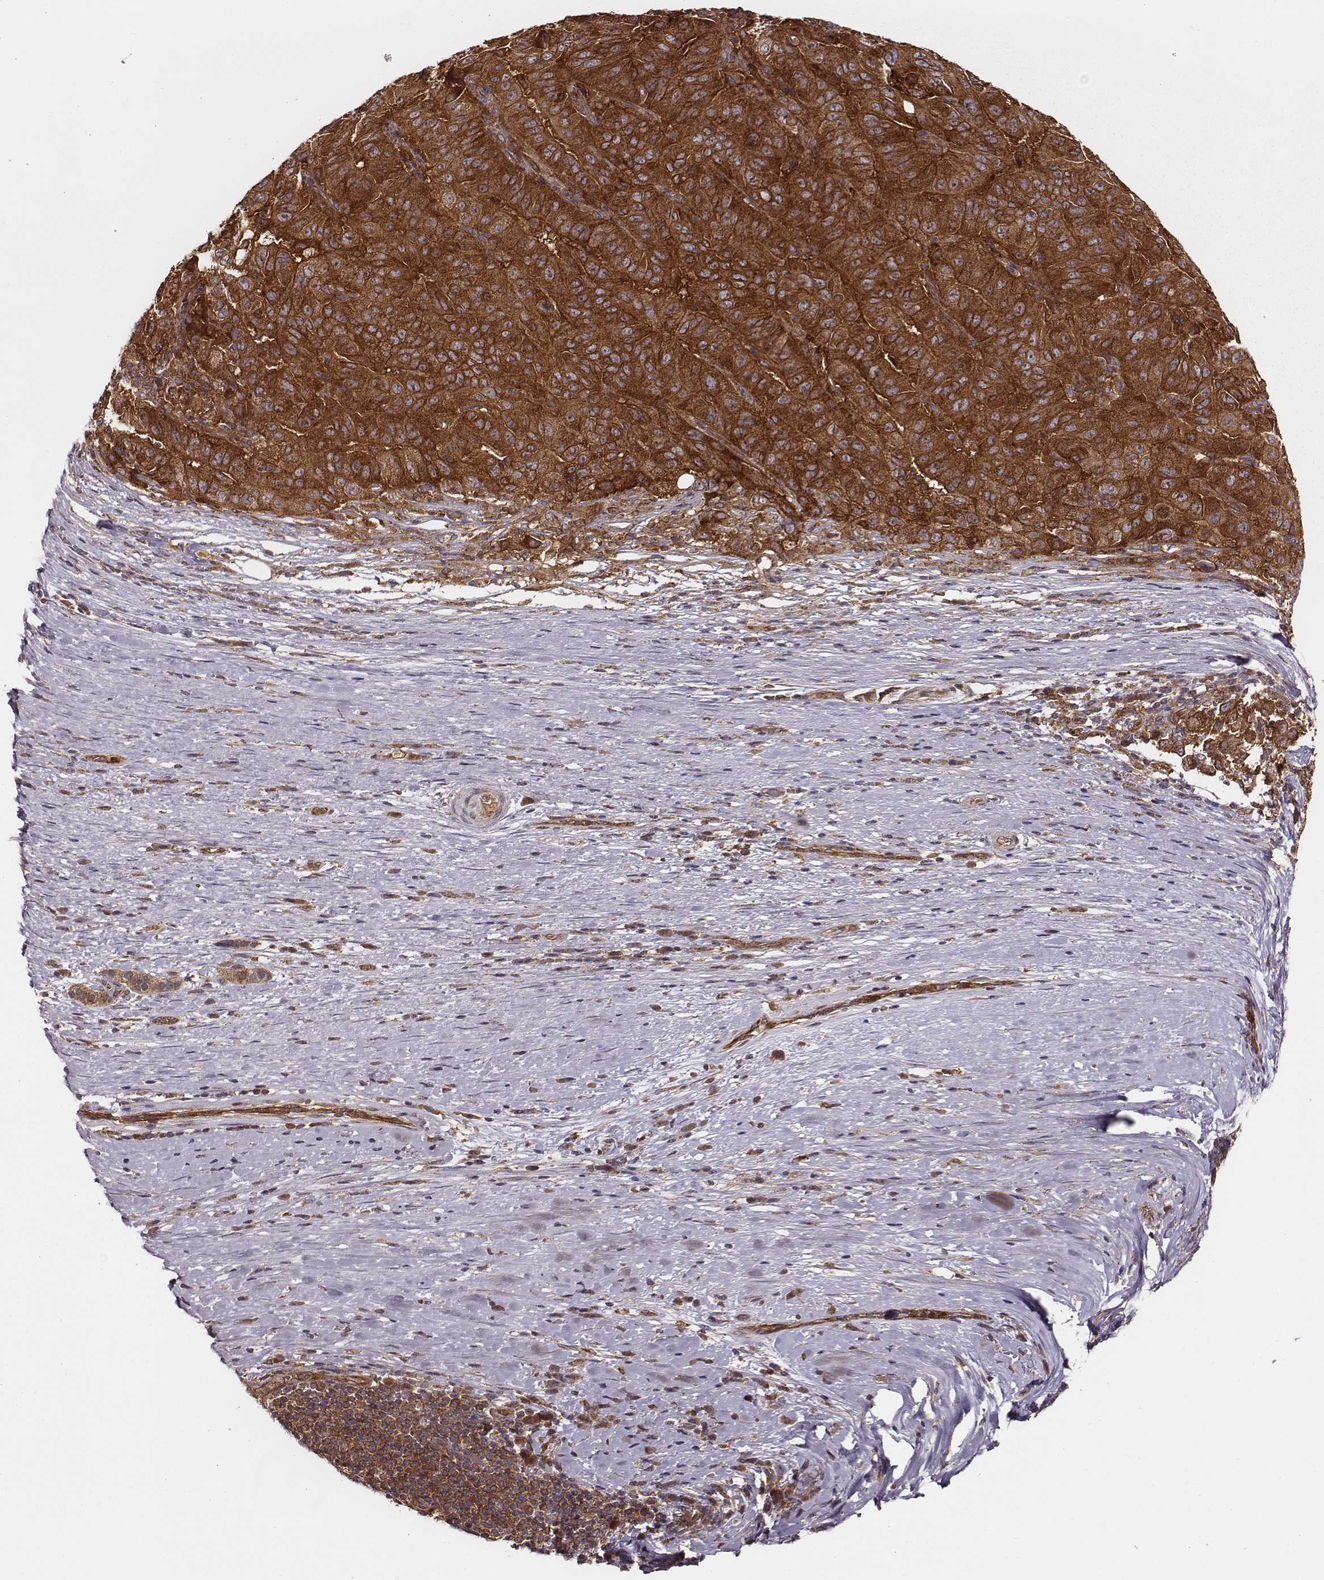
{"staining": {"intensity": "strong", "quantity": ">75%", "location": "cytoplasmic/membranous"}, "tissue": "pancreatic cancer", "cell_type": "Tumor cells", "image_type": "cancer", "snomed": [{"axis": "morphology", "description": "Adenocarcinoma, NOS"}, {"axis": "topography", "description": "Pancreas"}], "caption": "Protein staining of pancreatic adenocarcinoma tissue exhibits strong cytoplasmic/membranous staining in about >75% of tumor cells.", "gene": "VPS26A", "patient": {"sex": "male", "age": 63}}